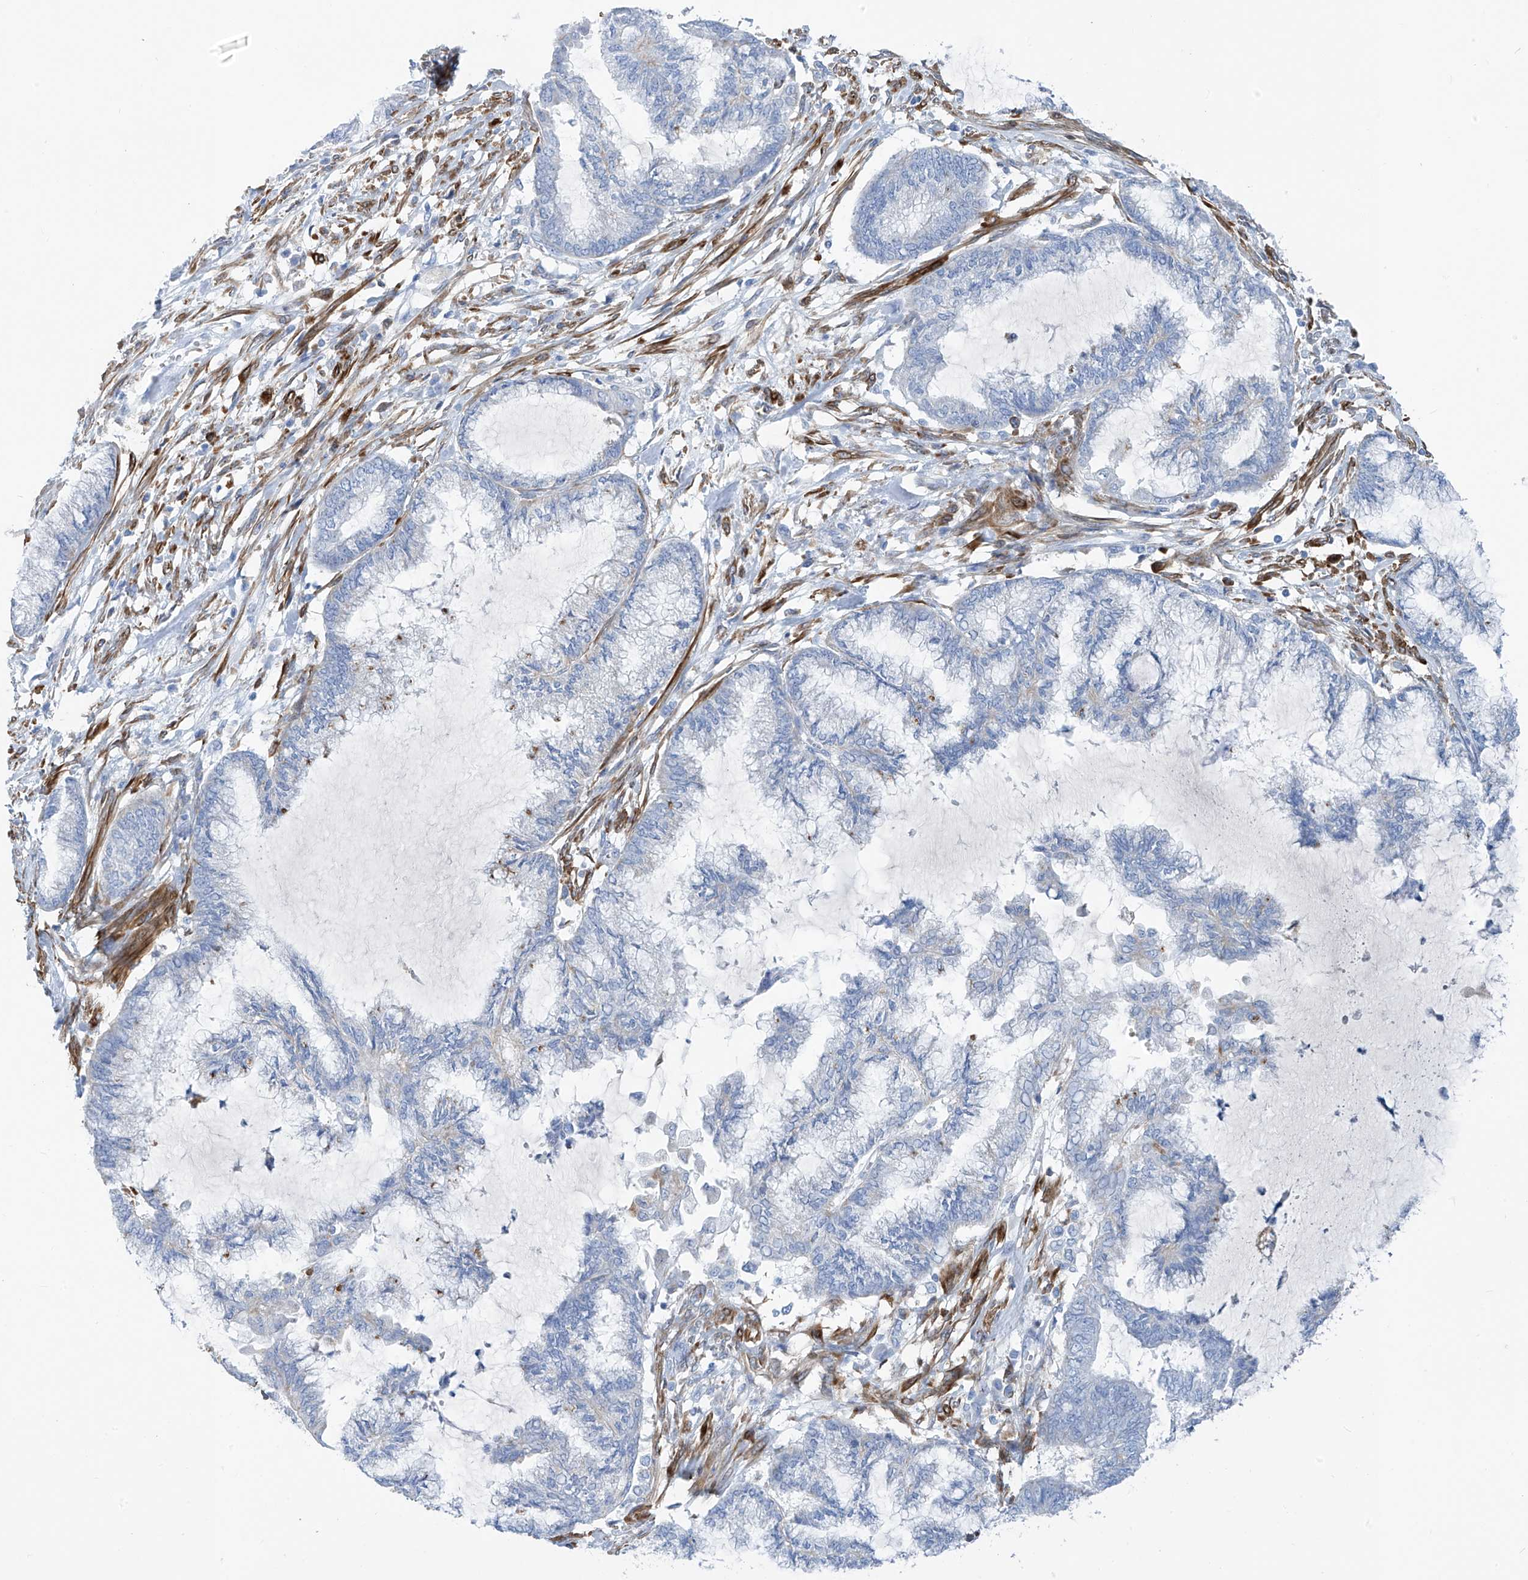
{"staining": {"intensity": "negative", "quantity": "none", "location": "none"}, "tissue": "endometrial cancer", "cell_type": "Tumor cells", "image_type": "cancer", "snomed": [{"axis": "morphology", "description": "Adenocarcinoma, NOS"}, {"axis": "topography", "description": "Endometrium"}], "caption": "Protein analysis of endometrial adenocarcinoma exhibits no significant staining in tumor cells. (Stains: DAB immunohistochemistry (IHC) with hematoxylin counter stain, Microscopy: brightfield microscopy at high magnification).", "gene": "GLMP", "patient": {"sex": "female", "age": 86}}